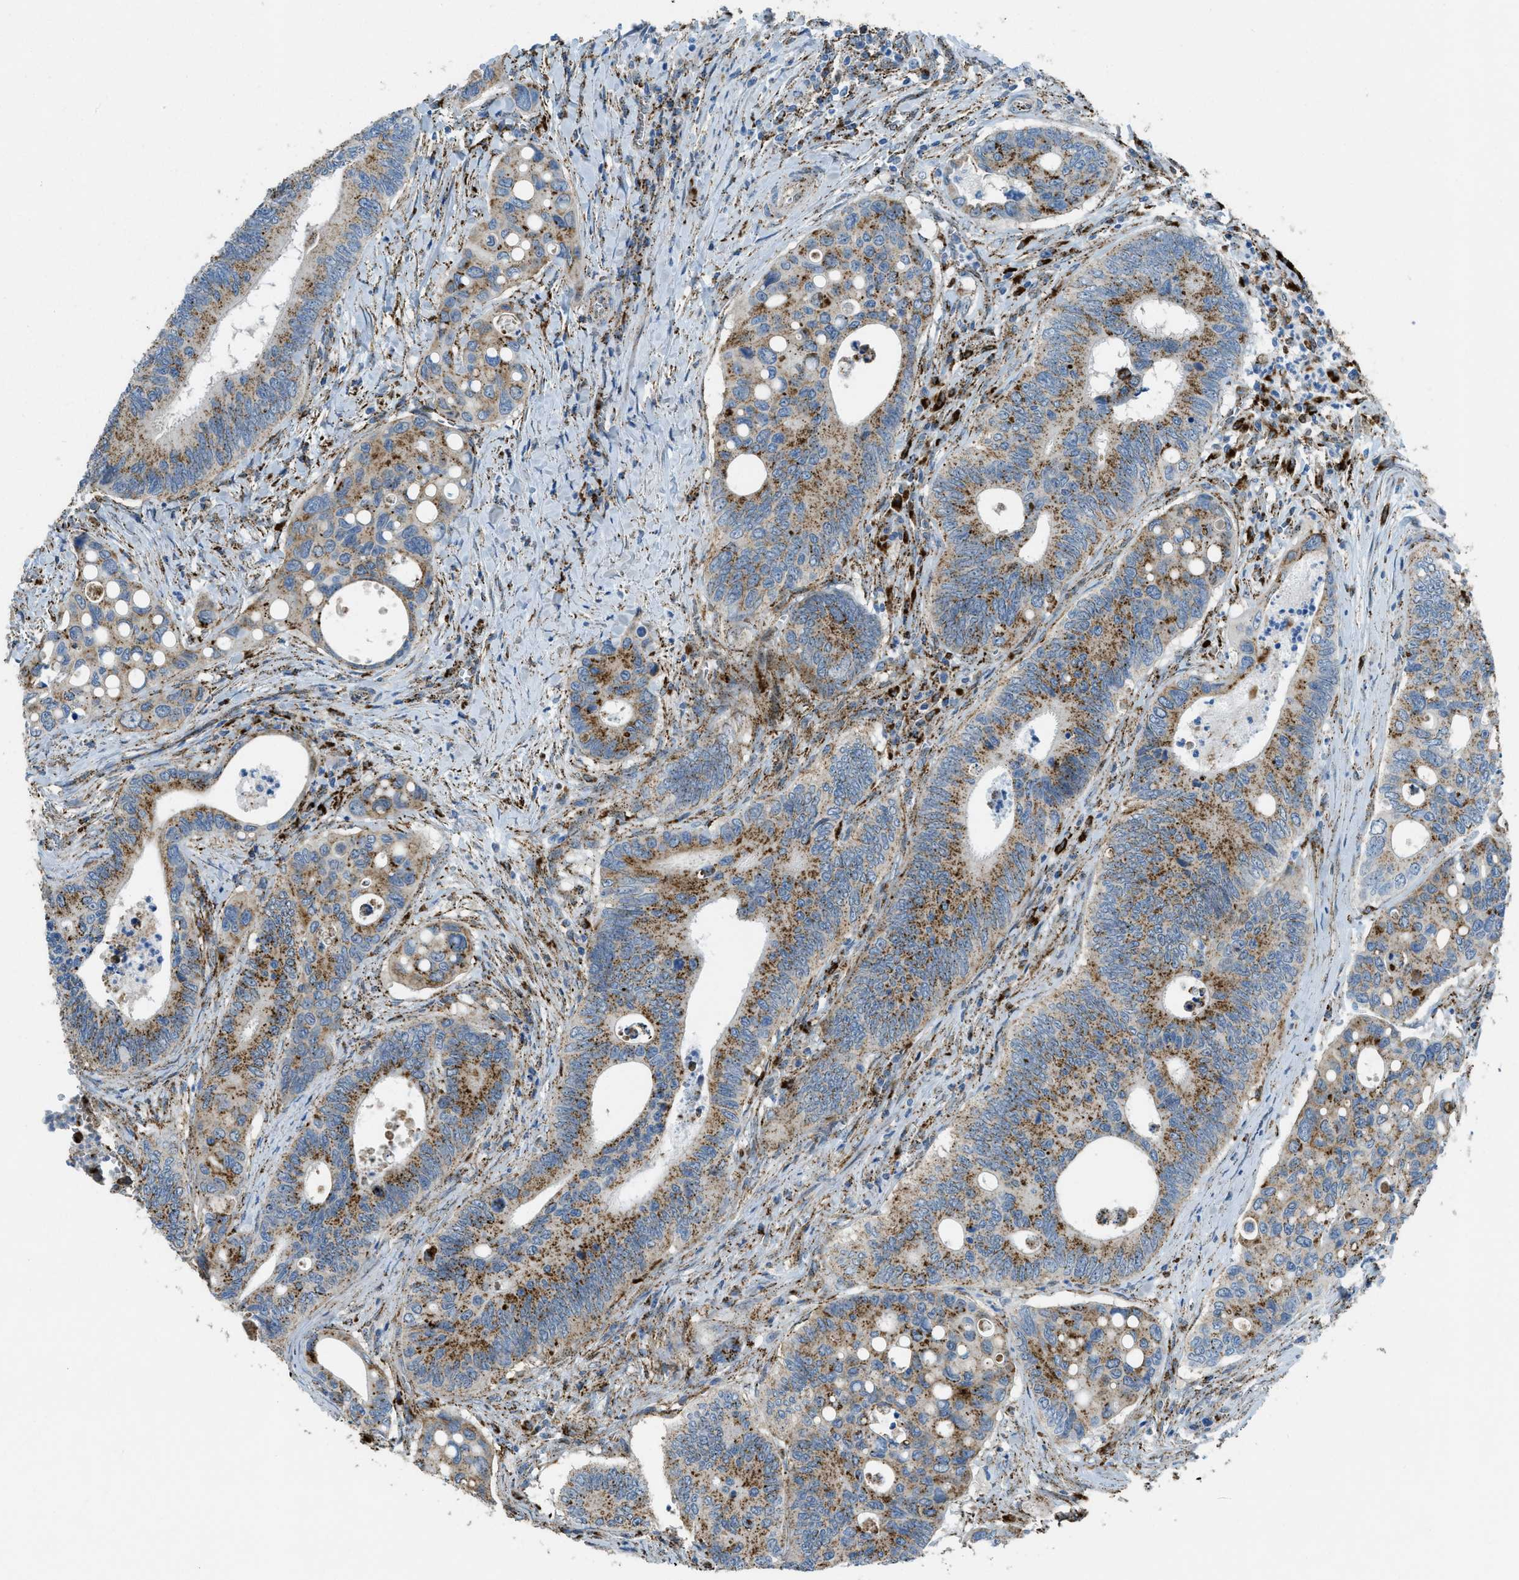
{"staining": {"intensity": "moderate", "quantity": ">75%", "location": "cytoplasmic/membranous"}, "tissue": "colorectal cancer", "cell_type": "Tumor cells", "image_type": "cancer", "snomed": [{"axis": "morphology", "description": "Inflammation, NOS"}, {"axis": "morphology", "description": "Adenocarcinoma, NOS"}, {"axis": "topography", "description": "Colon"}], "caption": "Protein expression analysis of adenocarcinoma (colorectal) demonstrates moderate cytoplasmic/membranous staining in approximately >75% of tumor cells. (DAB (3,3'-diaminobenzidine) = brown stain, brightfield microscopy at high magnification).", "gene": "SCARB2", "patient": {"sex": "male", "age": 72}}